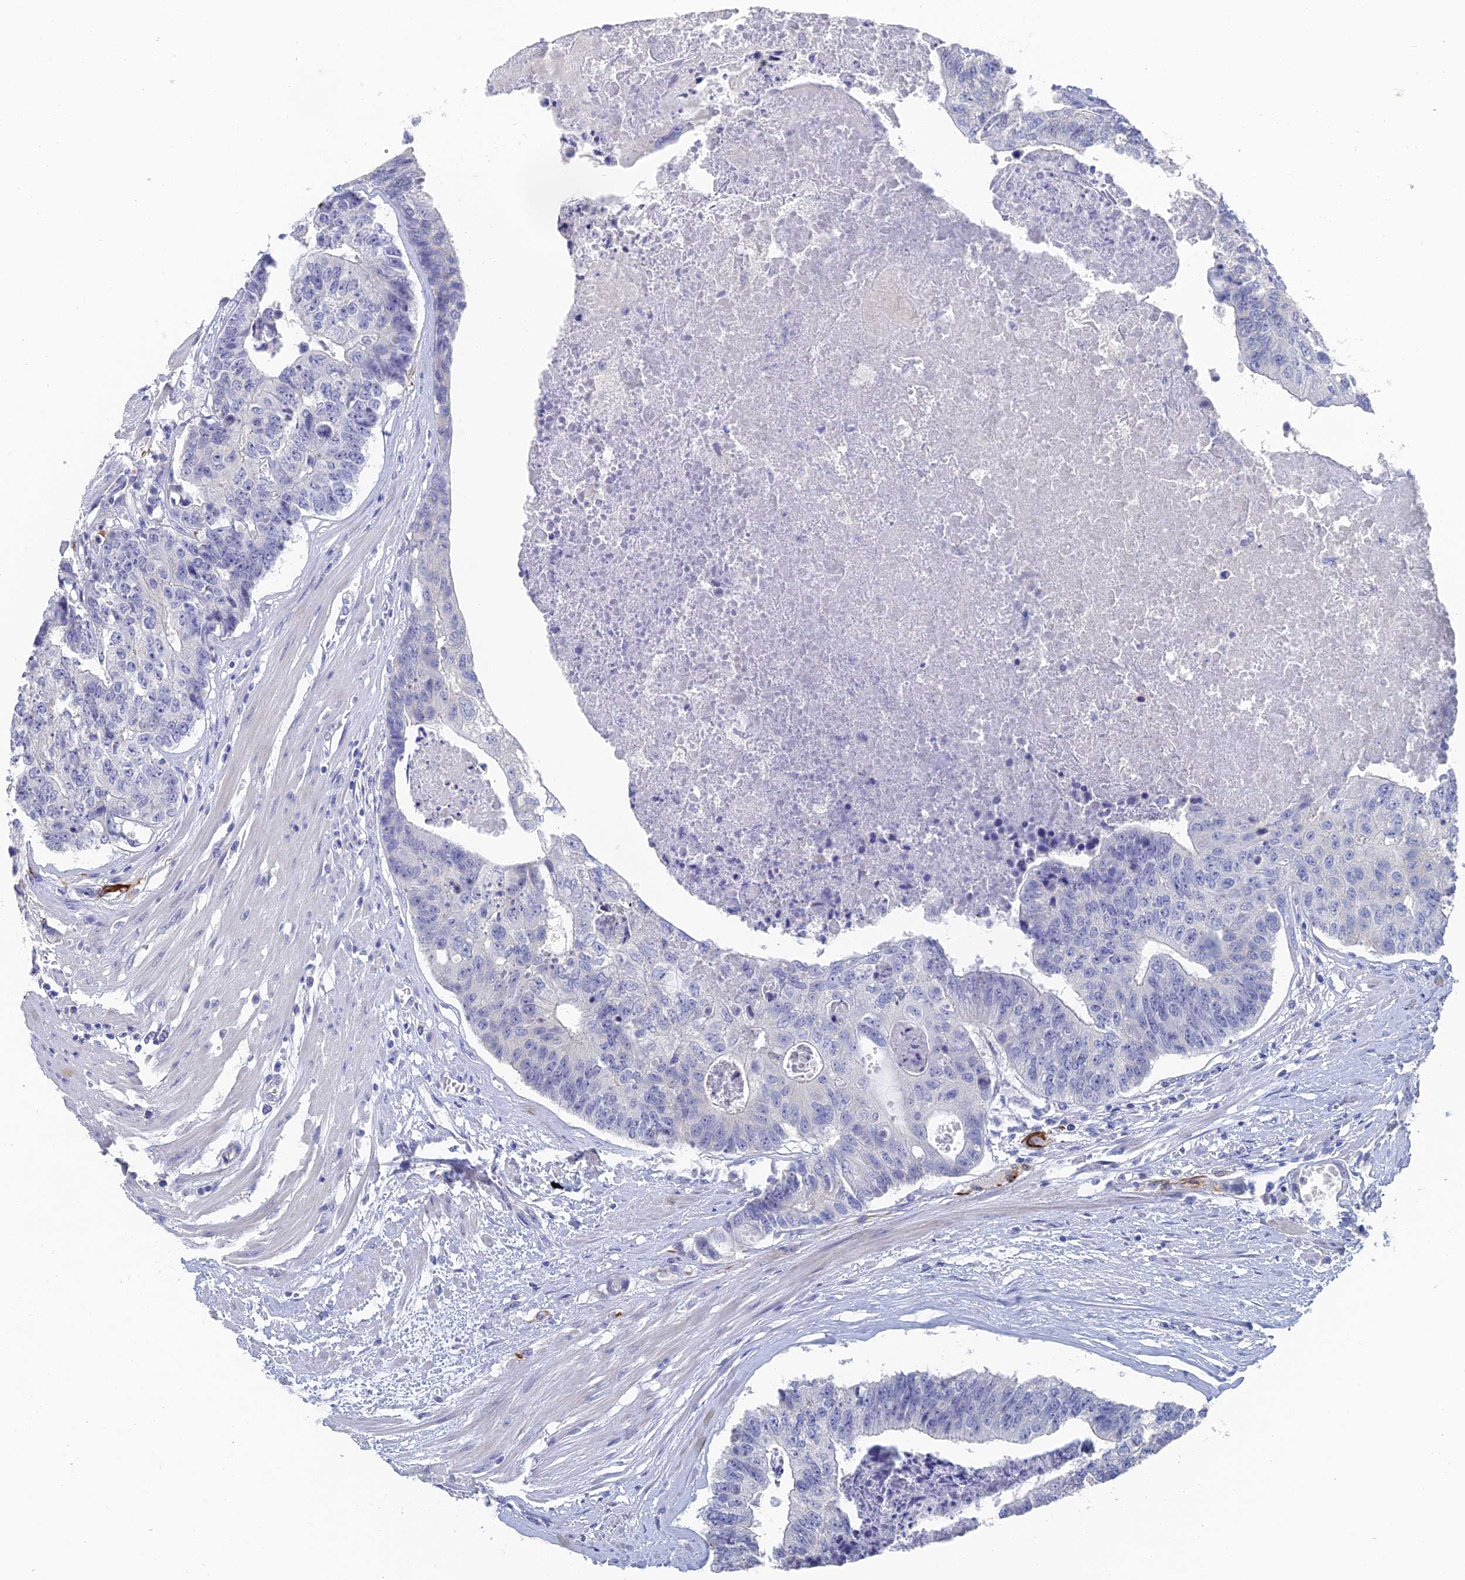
{"staining": {"intensity": "negative", "quantity": "none", "location": "none"}, "tissue": "colorectal cancer", "cell_type": "Tumor cells", "image_type": "cancer", "snomed": [{"axis": "morphology", "description": "Adenocarcinoma, NOS"}, {"axis": "topography", "description": "Colon"}], "caption": "Immunohistochemistry histopathology image of neoplastic tissue: human adenocarcinoma (colorectal) stained with DAB (3,3'-diaminobenzidine) exhibits no significant protein positivity in tumor cells.", "gene": "GFAP", "patient": {"sex": "female", "age": 67}}